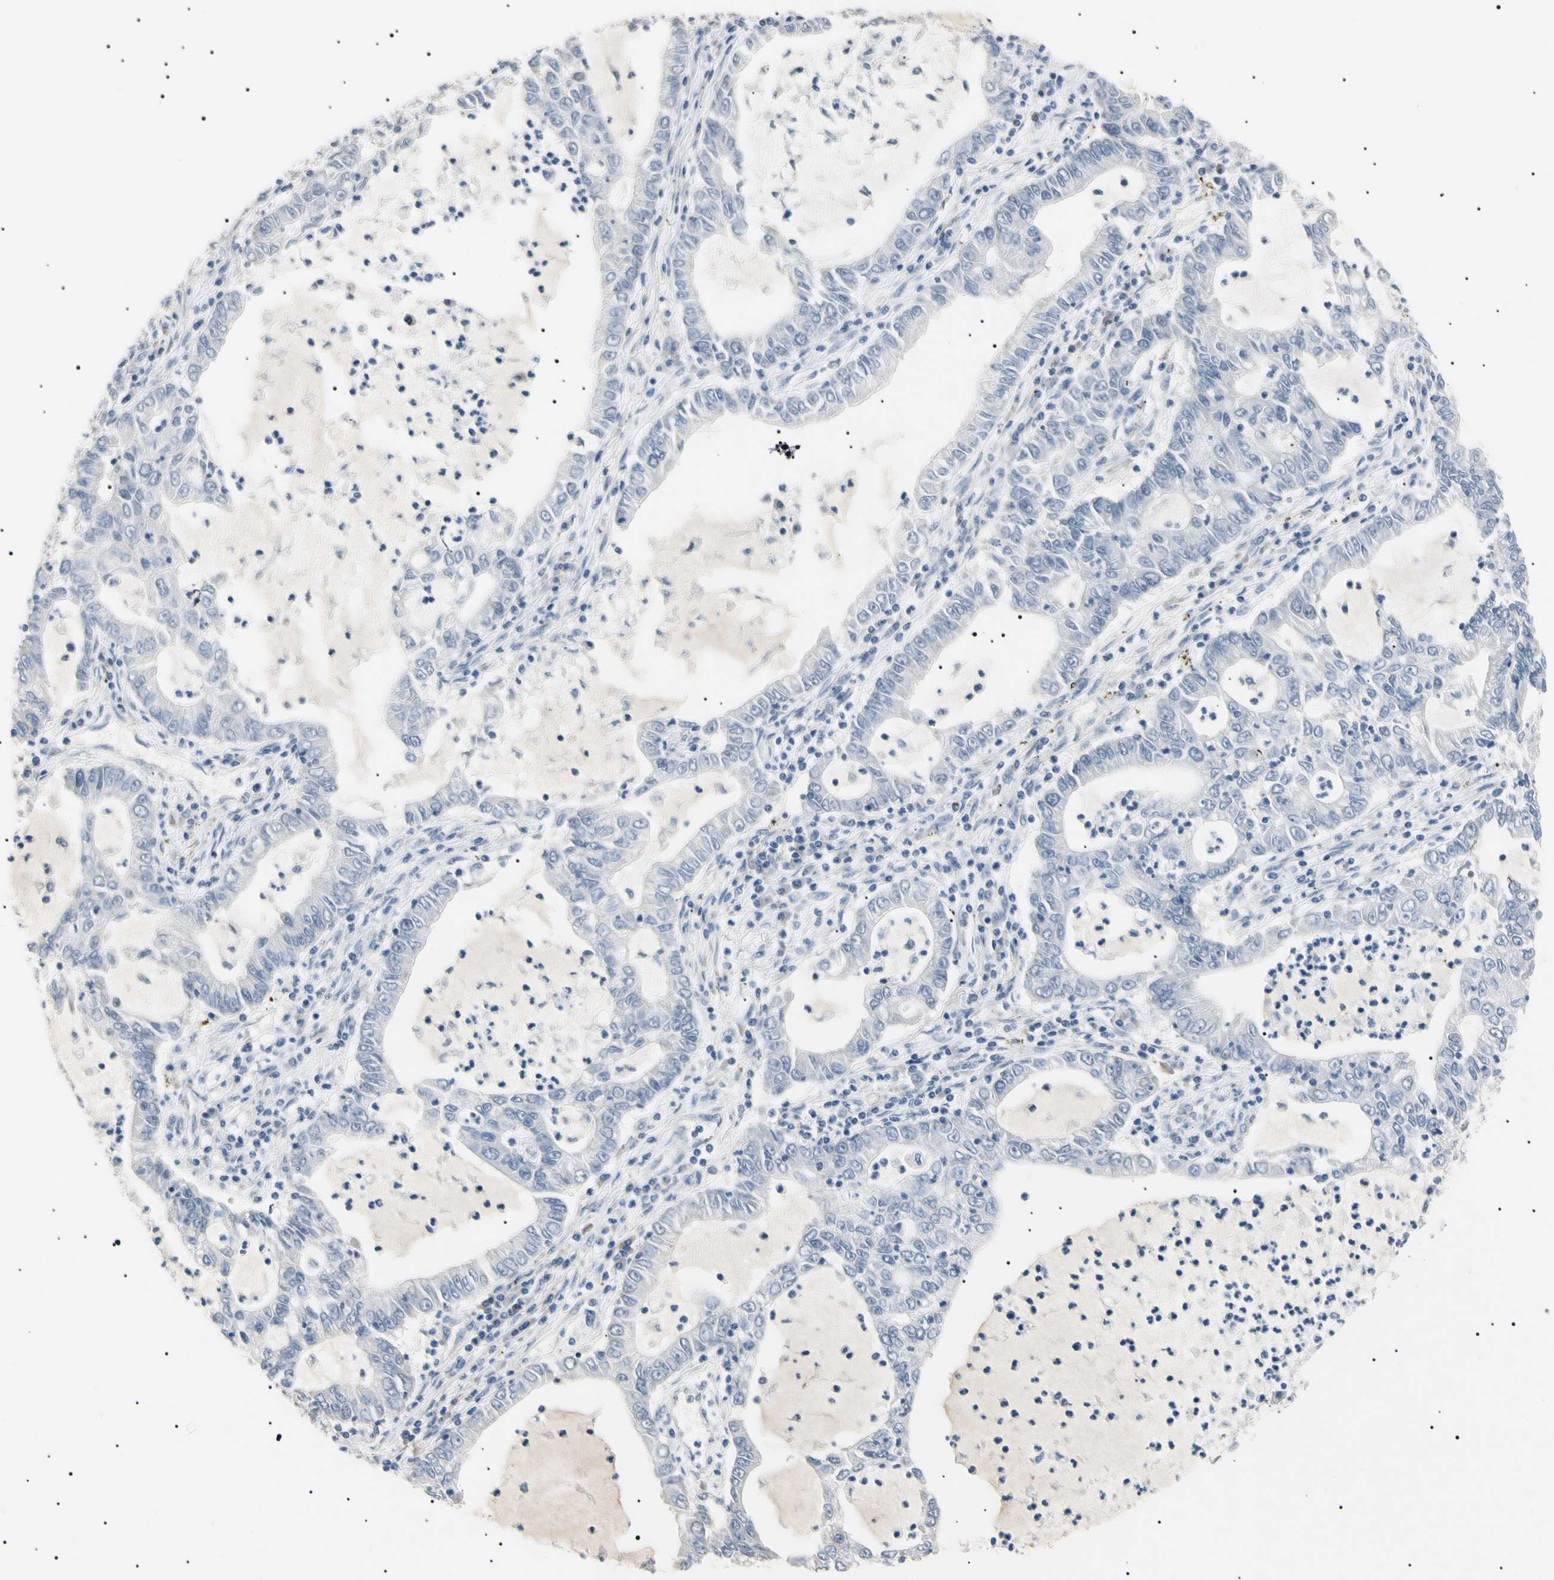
{"staining": {"intensity": "negative", "quantity": "none", "location": "none"}, "tissue": "lung cancer", "cell_type": "Tumor cells", "image_type": "cancer", "snomed": [{"axis": "morphology", "description": "Adenocarcinoma, NOS"}, {"axis": "topography", "description": "Lung"}], "caption": "The micrograph shows no staining of tumor cells in lung cancer.", "gene": "CGB3", "patient": {"sex": "female", "age": 51}}